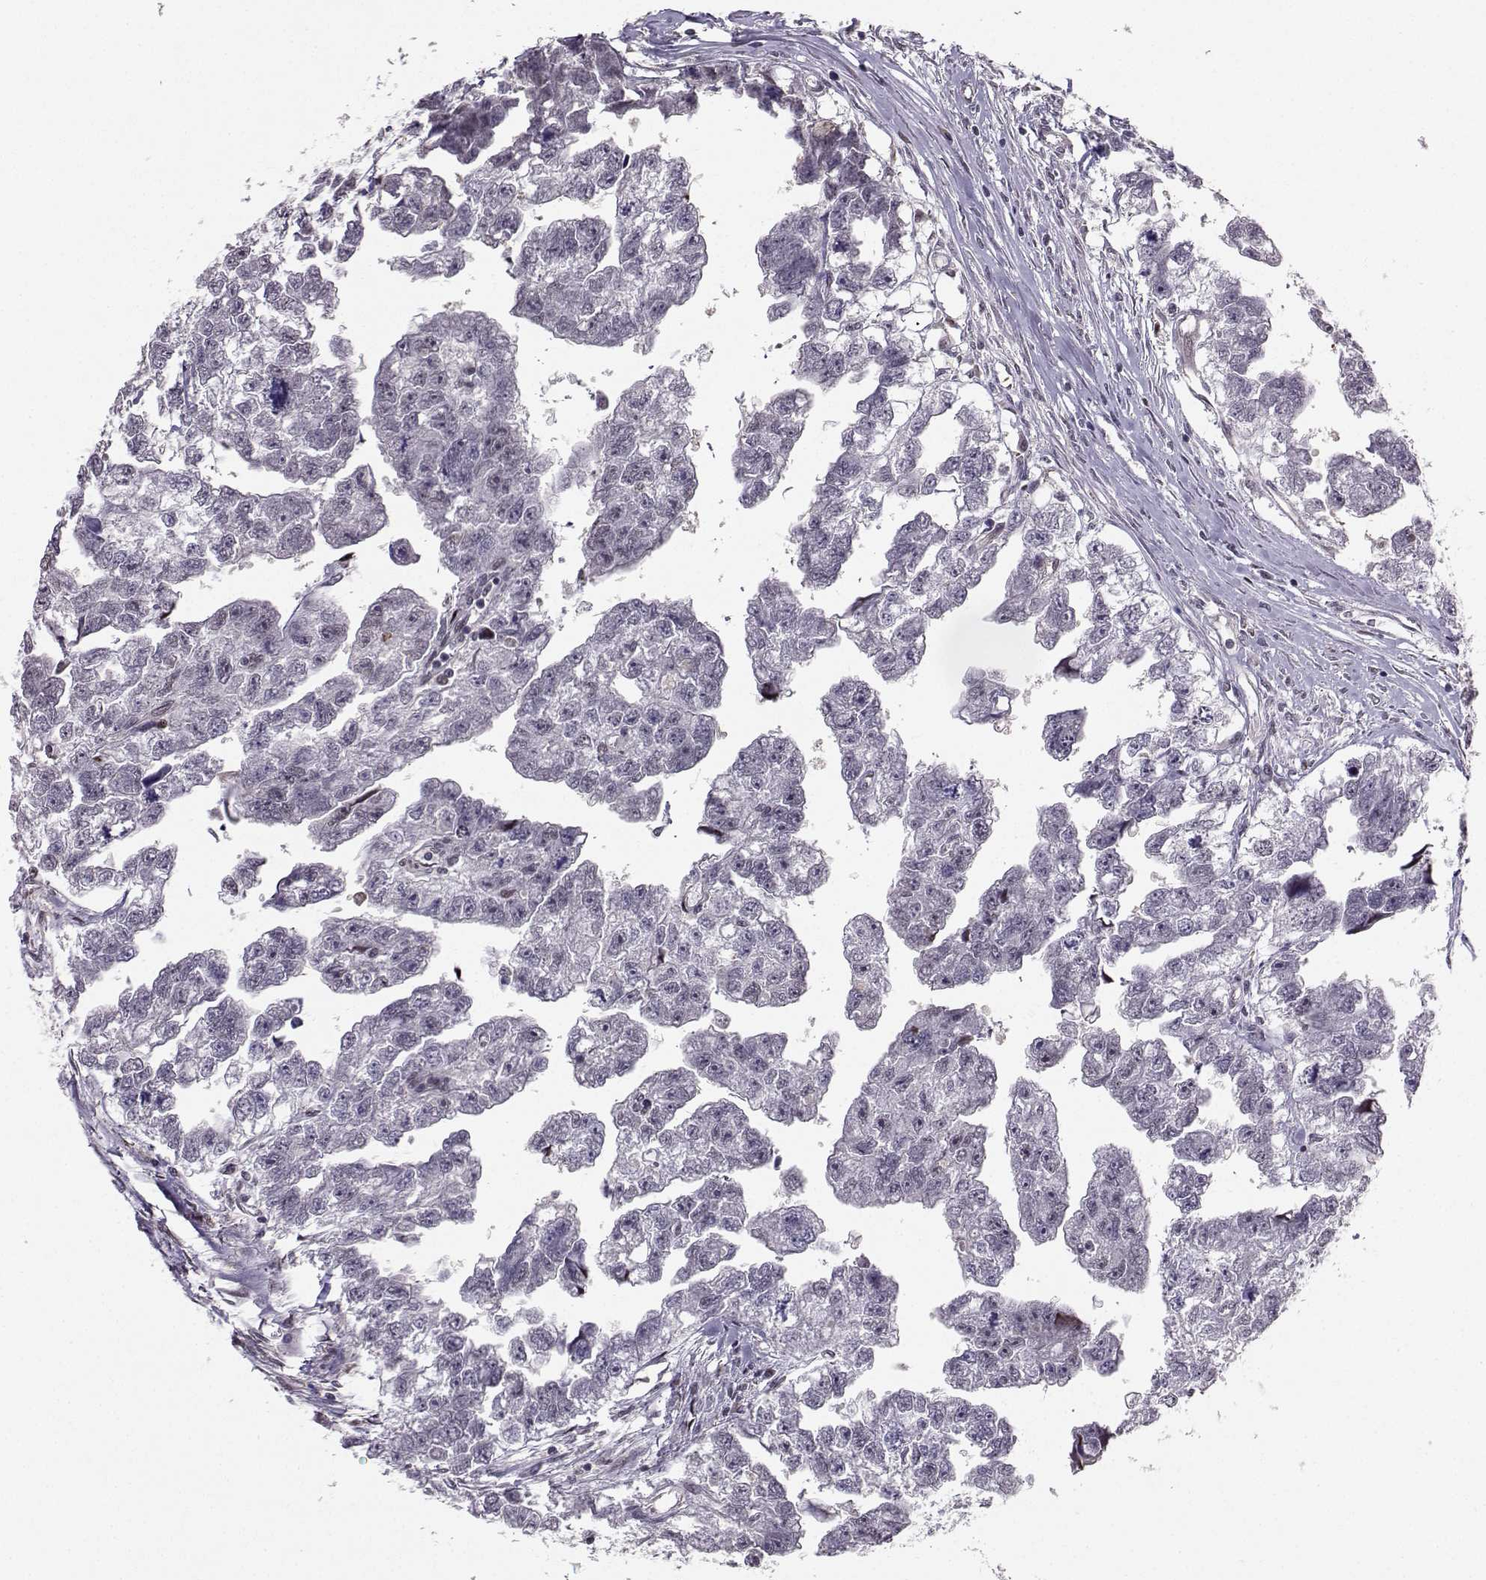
{"staining": {"intensity": "negative", "quantity": "none", "location": "none"}, "tissue": "testis cancer", "cell_type": "Tumor cells", "image_type": "cancer", "snomed": [{"axis": "morphology", "description": "Carcinoma, Embryonal, NOS"}, {"axis": "morphology", "description": "Teratoma, malignant, NOS"}, {"axis": "topography", "description": "Testis"}], "caption": "This is a photomicrograph of immunohistochemistry (IHC) staining of testis cancer (teratoma (malignant)), which shows no staining in tumor cells.", "gene": "PKP2", "patient": {"sex": "male", "age": 44}}